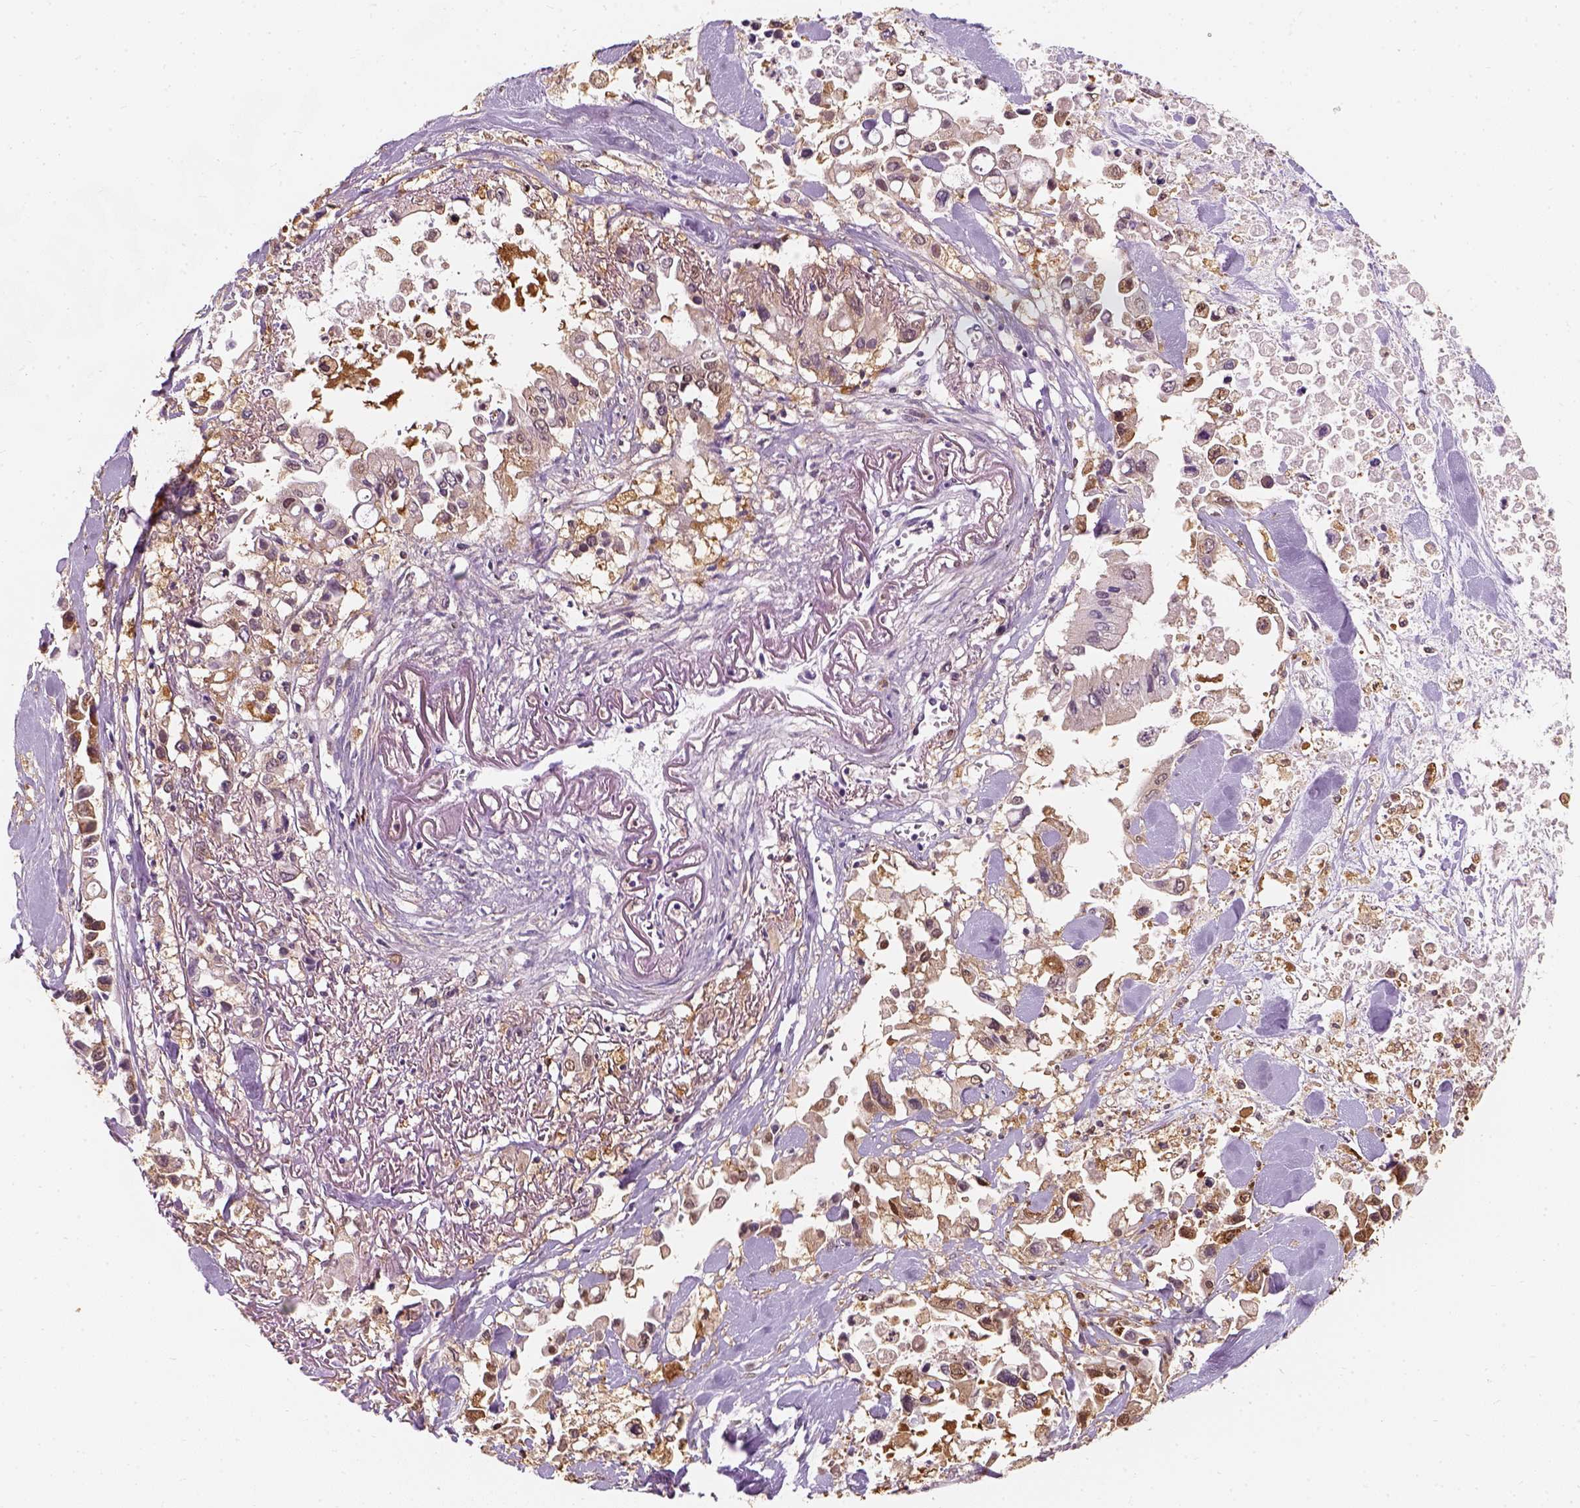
{"staining": {"intensity": "weak", "quantity": "25%-75%", "location": "cytoplasmic/membranous"}, "tissue": "pancreatic cancer", "cell_type": "Tumor cells", "image_type": "cancer", "snomed": [{"axis": "morphology", "description": "Adenocarcinoma, NOS"}, {"axis": "topography", "description": "Pancreas"}], "caption": "Tumor cells demonstrate low levels of weak cytoplasmic/membranous positivity in about 25%-75% of cells in human pancreatic cancer (adenocarcinoma).", "gene": "SQSTM1", "patient": {"sex": "female", "age": 83}}